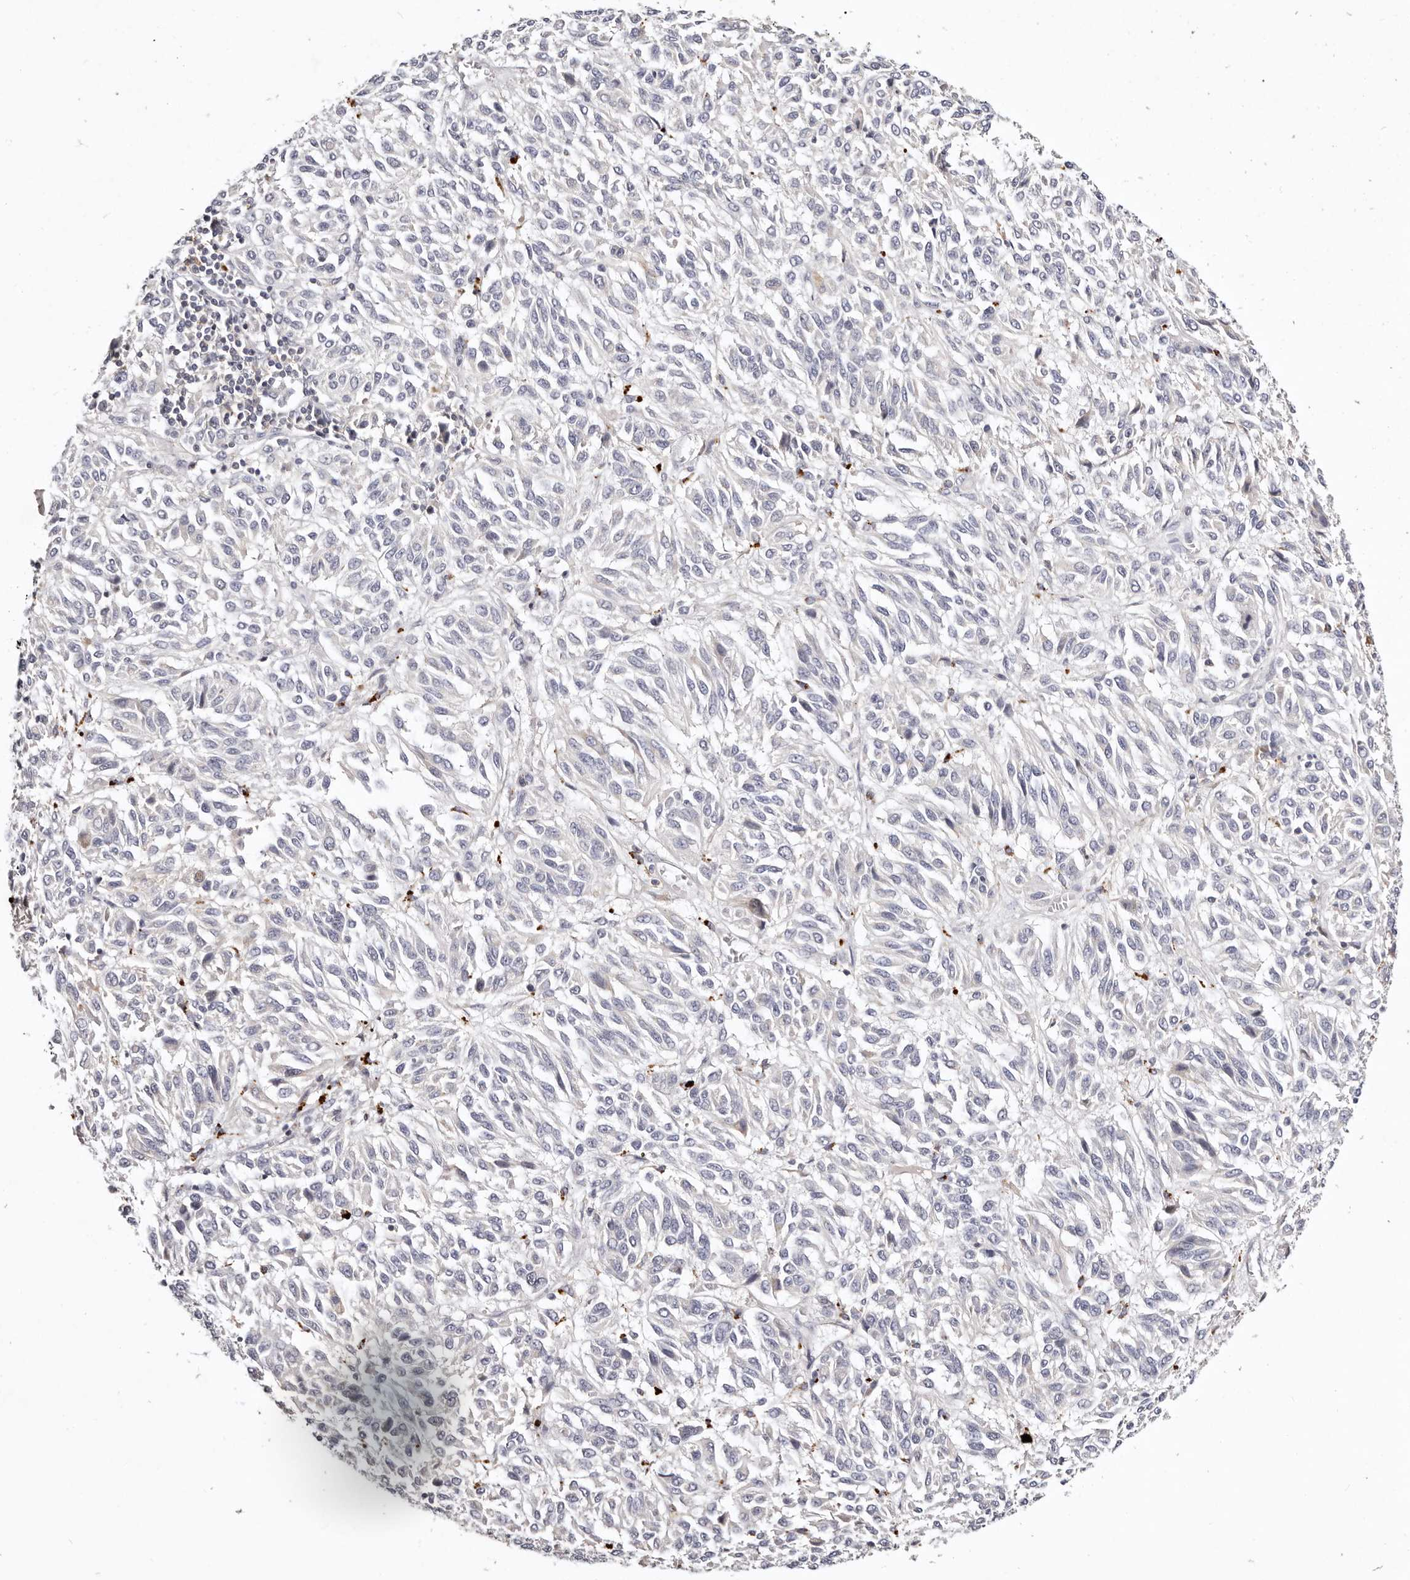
{"staining": {"intensity": "negative", "quantity": "none", "location": "none"}, "tissue": "melanoma", "cell_type": "Tumor cells", "image_type": "cancer", "snomed": [{"axis": "morphology", "description": "Malignant melanoma, Metastatic site"}, {"axis": "topography", "description": "Lung"}], "caption": "Immunohistochemistry (IHC) image of human malignant melanoma (metastatic site) stained for a protein (brown), which displays no expression in tumor cells.", "gene": "MRPS33", "patient": {"sex": "male", "age": 64}}